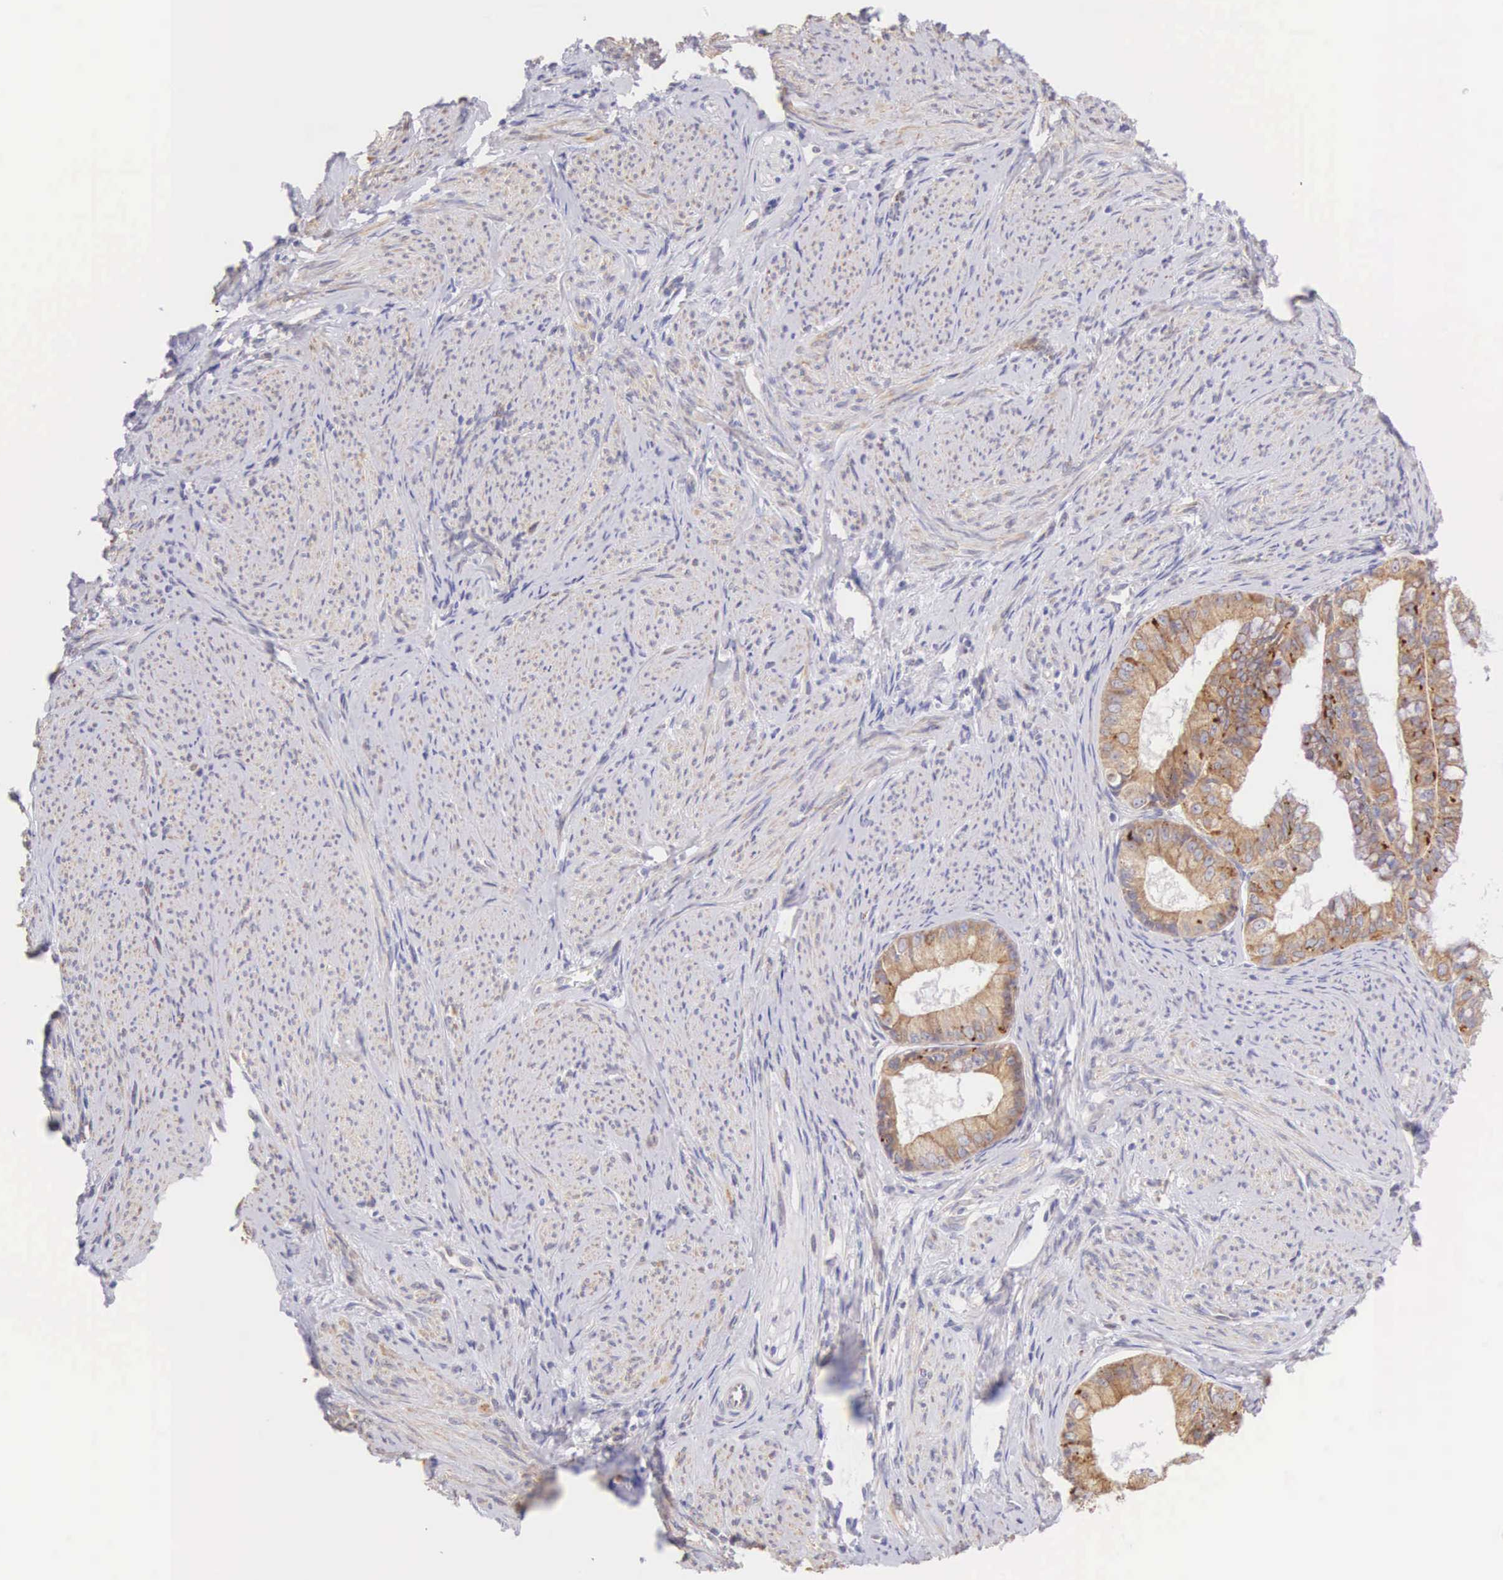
{"staining": {"intensity": "weak", "quantity": "25%-75%", "location": "cytoplasmic/membranous"}, "tissue": "endometrial cancer", "cell_type": "Tumor cells", "image_type": "cancer", "snomed": [{"axis": "morphology", "description": "Adenocarcinoma, NOS"}, {"axis": "topography", "description": "Endometrium"}], "caption": "The image exhibits staining of adenocarcinoma (endometrial), revealing weak cytoplasmic/membranous protein expression (brown color) within tumor cells.", "gene": "NSDHL", "patient": {"sex": "female", "age": 76}}